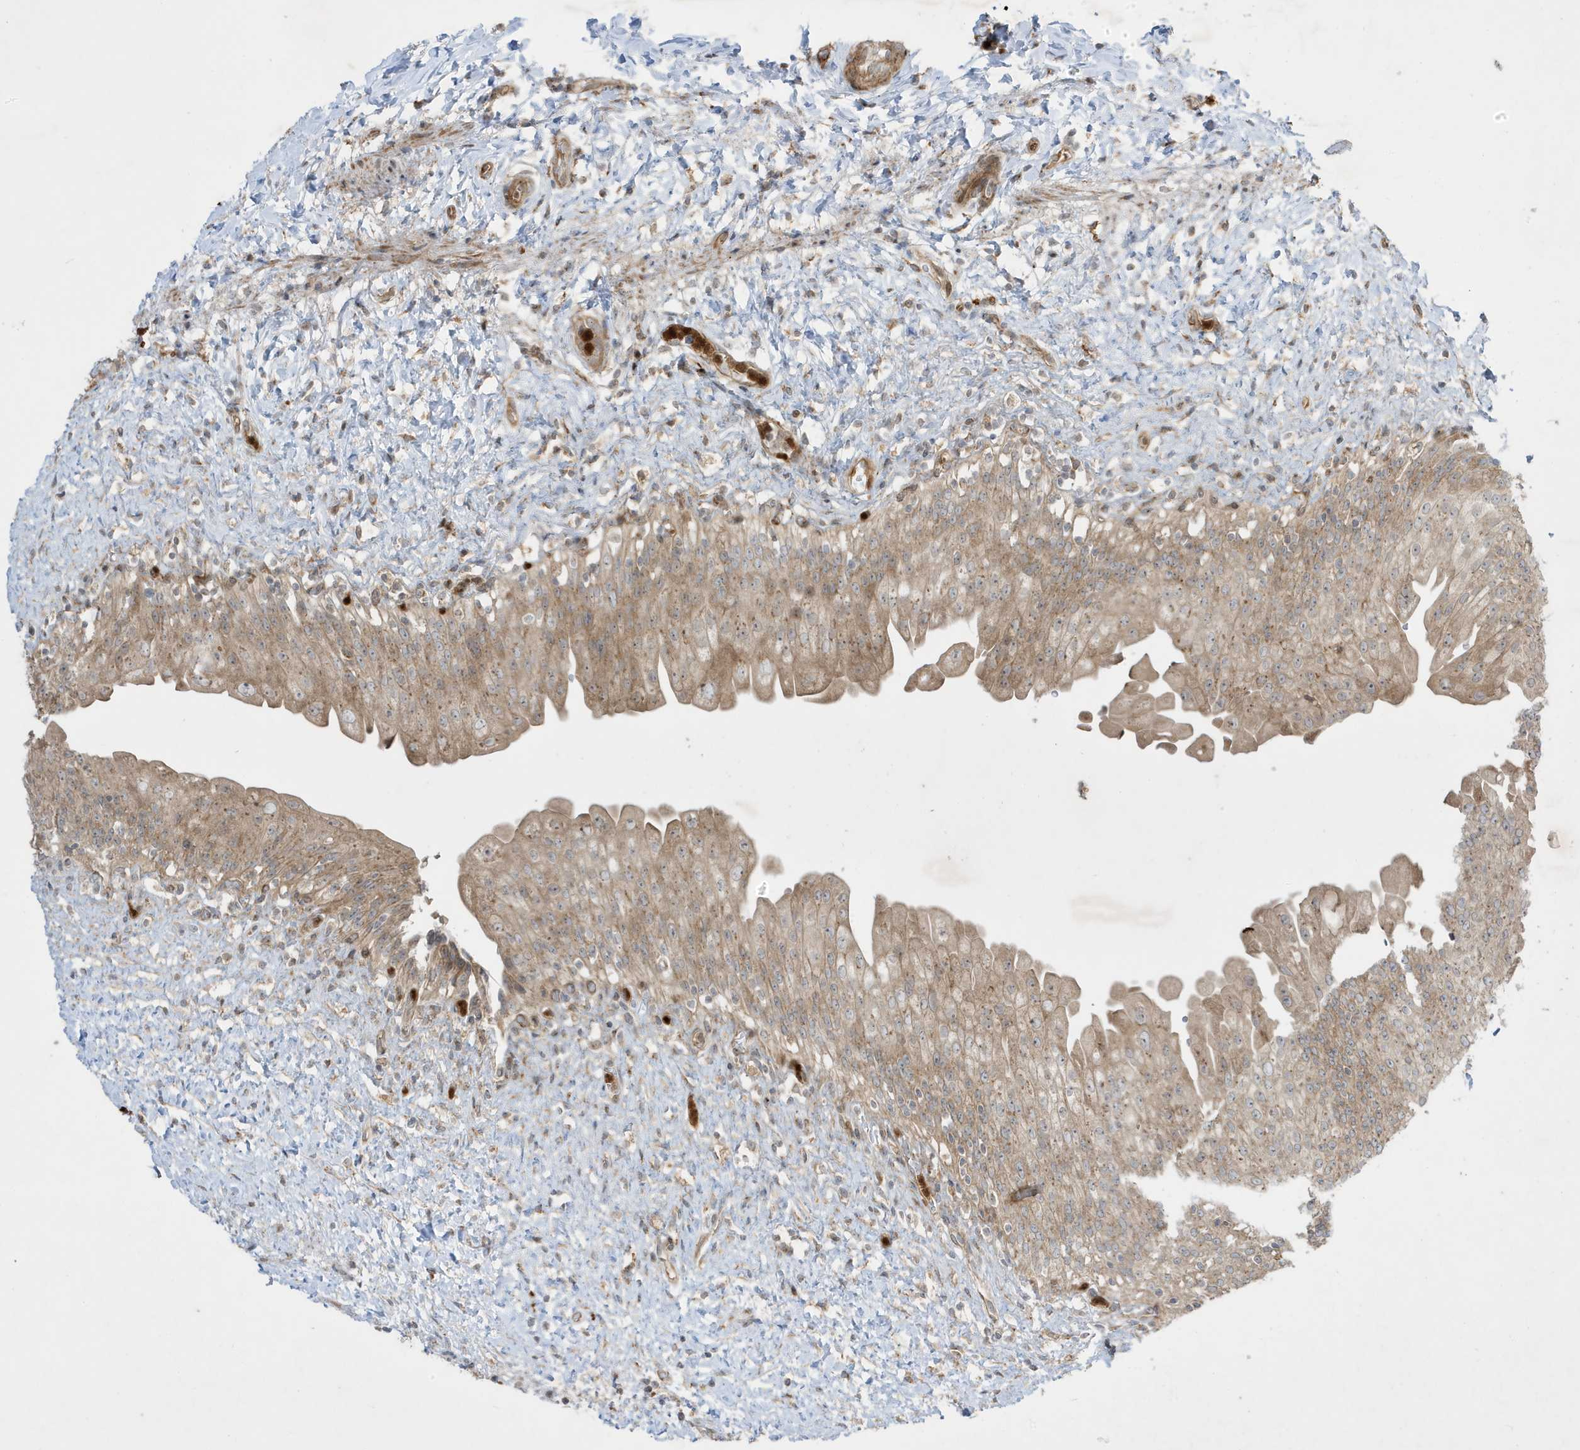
{"staining": {"intensity": "moderate", "quantity": "25%-75%", "location": "cytoplasmic/membranous"}, "tissue": "urinary bladder", "cell_type": "Urothelial cells", "image_type": "normal", "snomed": [{"axis": "morphology", "description": "Normal tissue, NOS"}, {"axis": "topography", "description": "Urinary bladder"}], "caption": "An IHC photomicrograph of benign tissue is shown. Protein staining in brown labels moderate cytoplasmic/membranous positivity in urinary bladder within urothelial cells. The protein is stained brown, and the nuclei are stained in blue (DAB IHC with brightfield microscopy, high magnification).", "gene": "IFT57", "patient": {"sex": "female", "age": 27}}